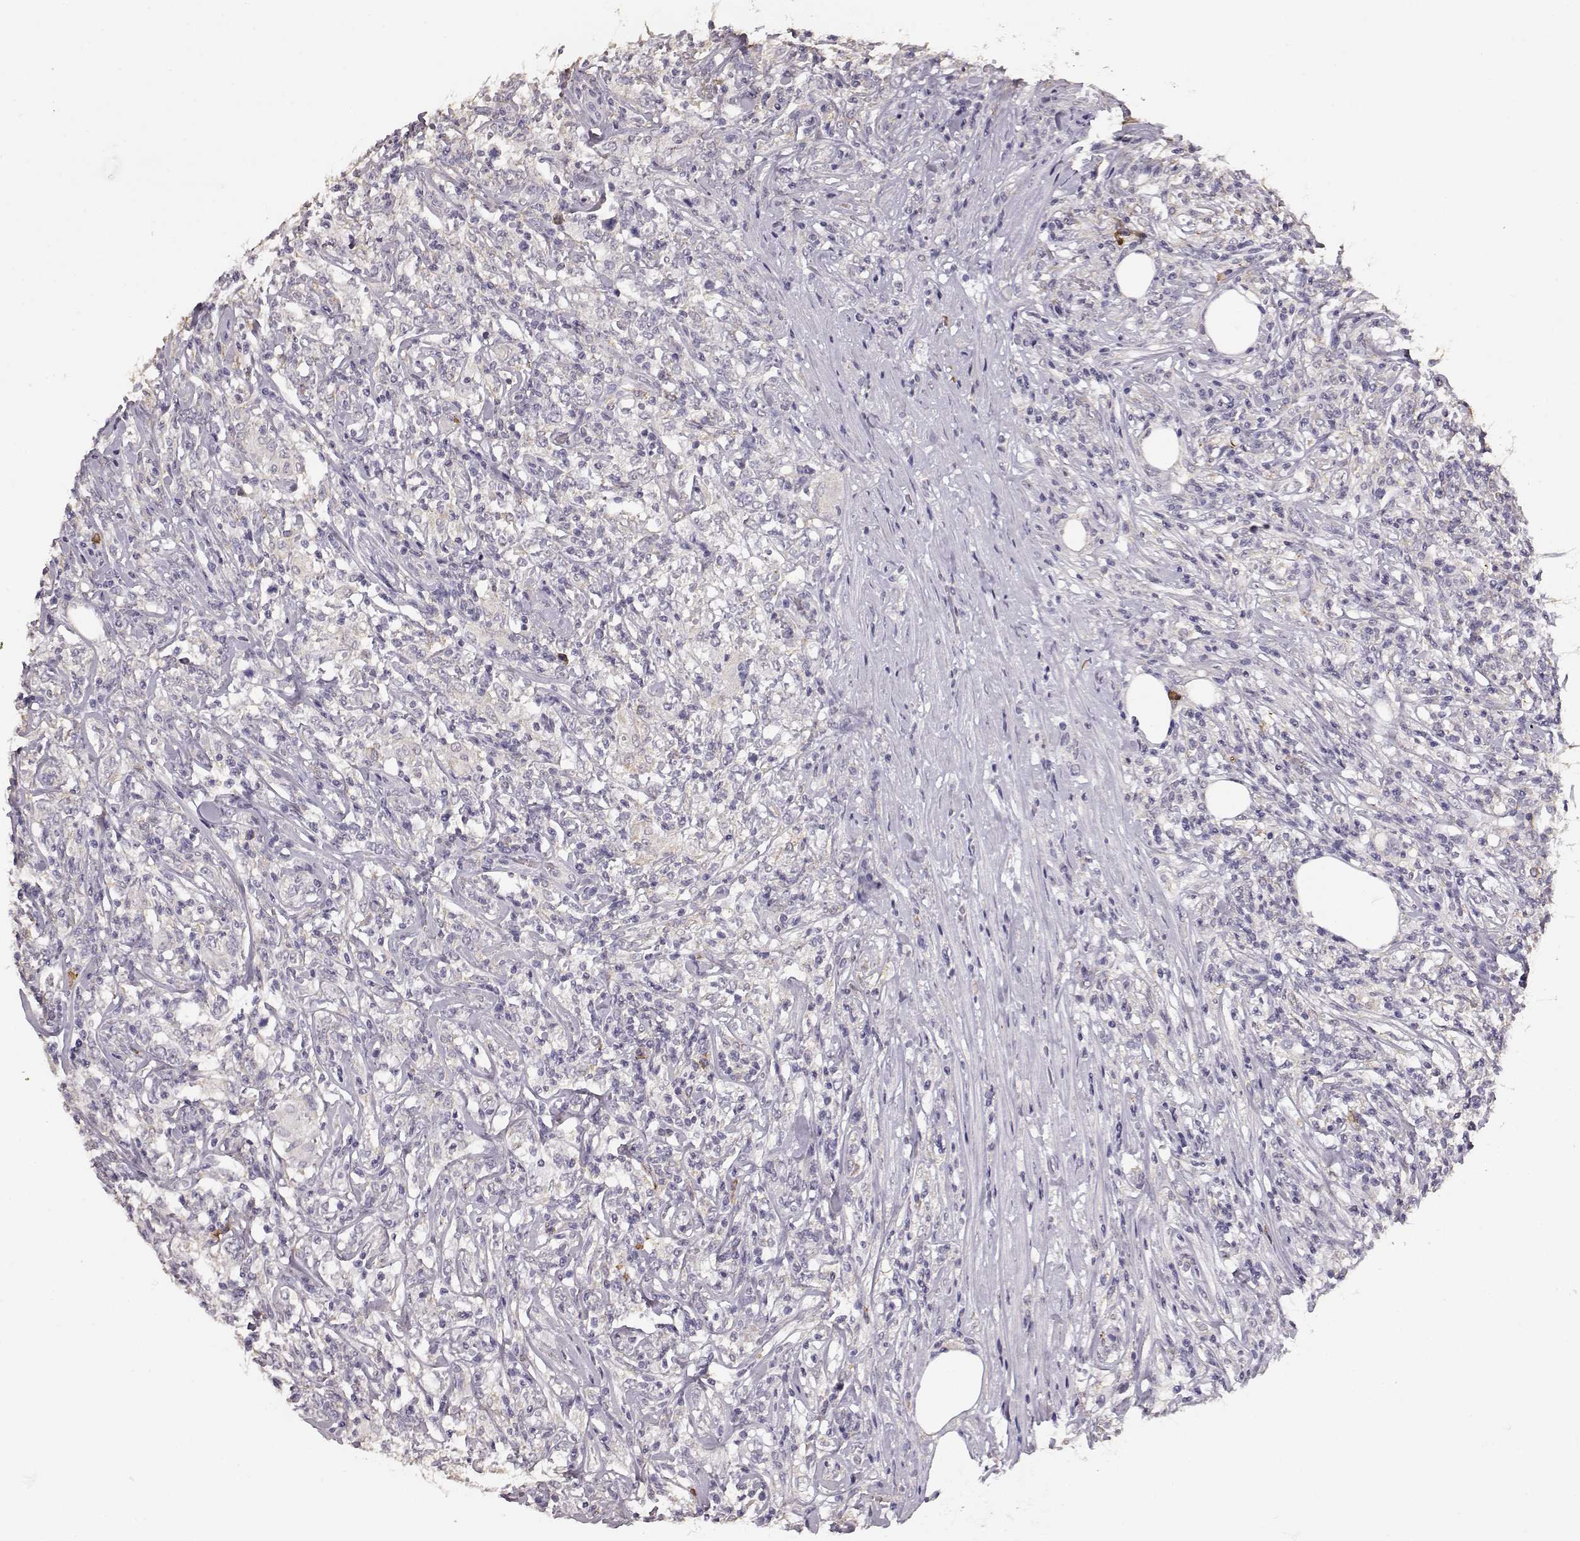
{"staining": {"intensity": "negative", "quantity": "none", "location": "none"}, "tissue": "lymphoma", "cell_type": "Tumor cells", "image_type": "cancer", "snomed": [{"axis": "morphology", "description": "Malignant lymphoma, non-Hodgkin's type, High grade"}, {"axis": "topography", "description": "Lymph node"}], "caption": "Lymphoma stained for a protein using IHC demonstrates no positivity tumor cells.", "gene": "GABRG3", "patient": {"sex": "female", "age": 84}}